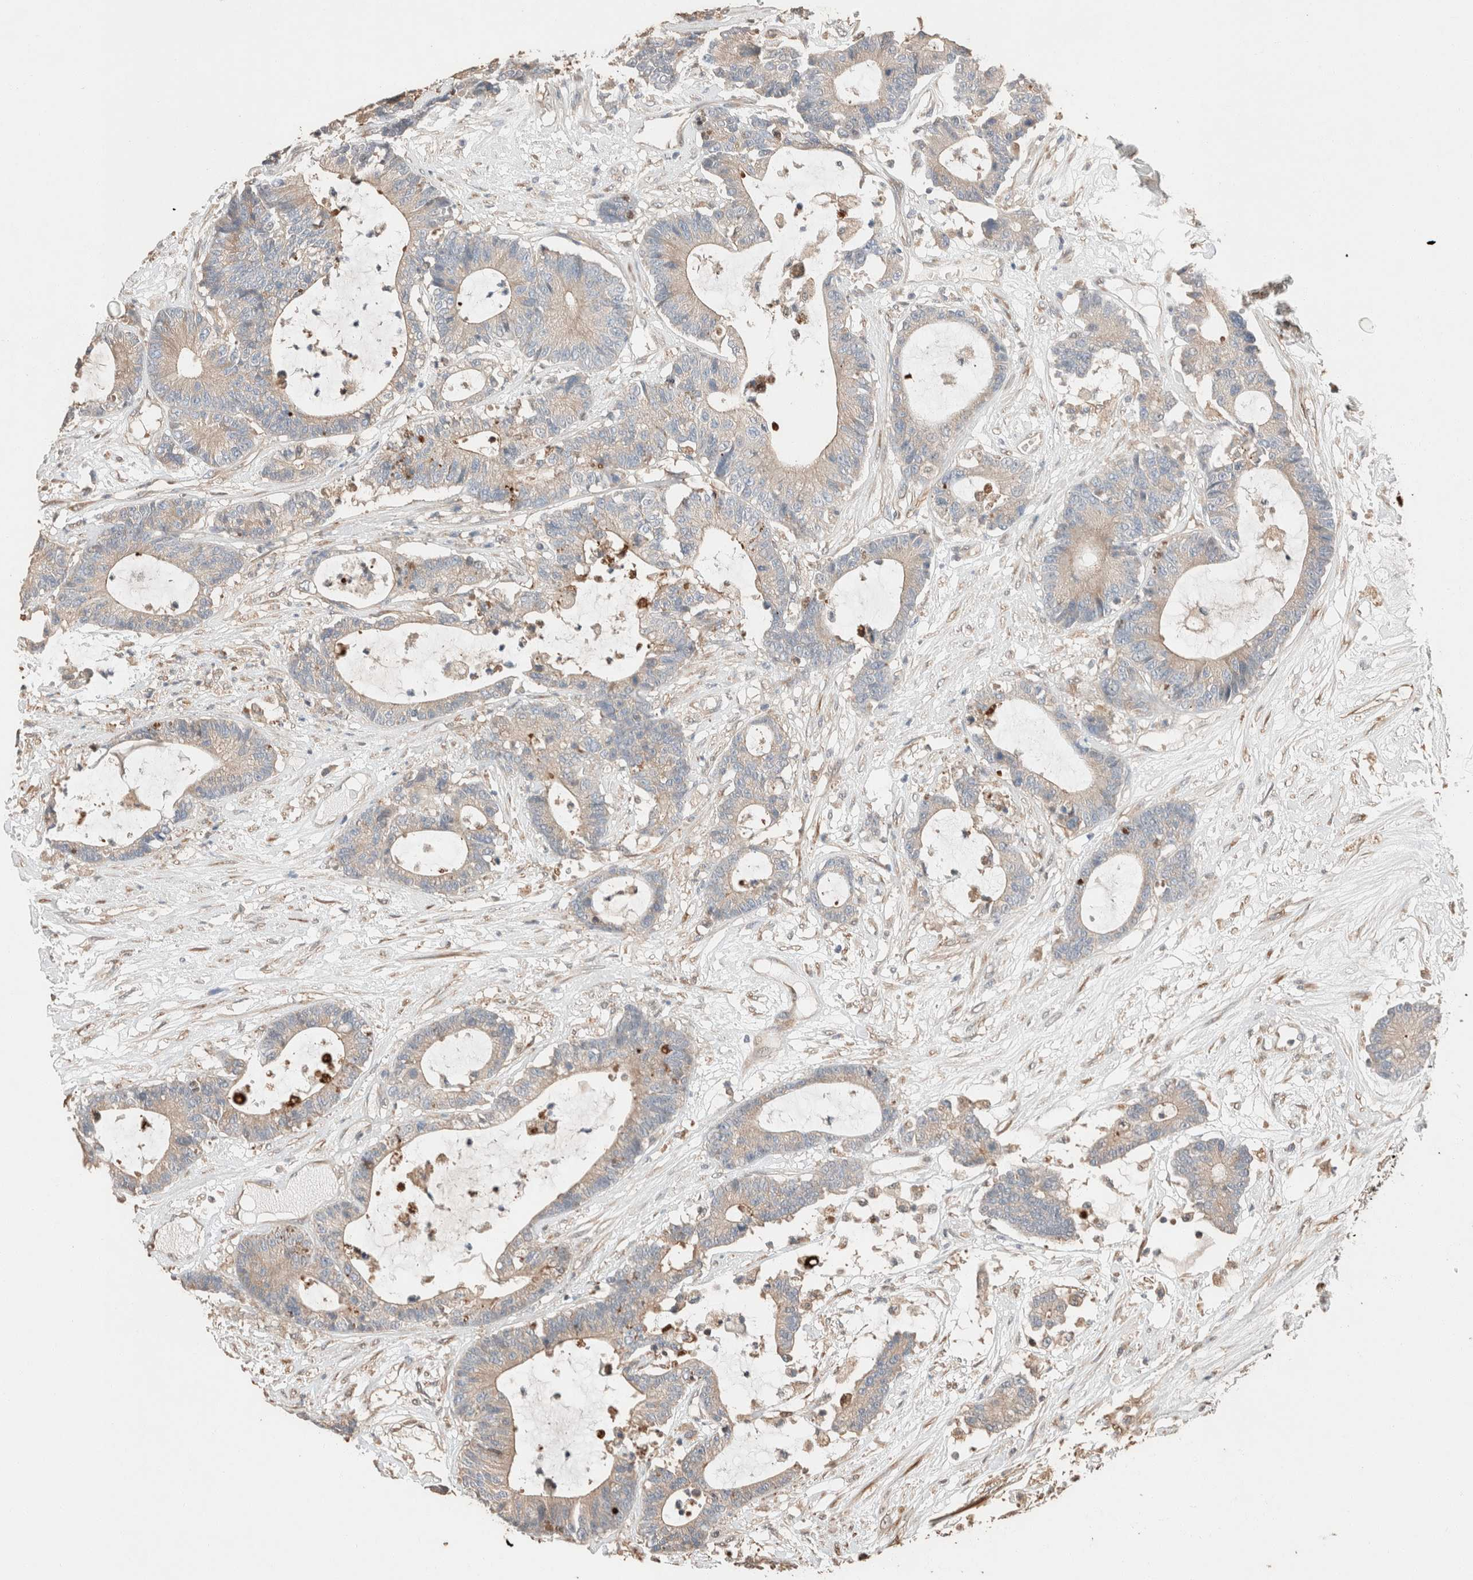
{"staining": {"intensity": "weak", "quantity": ">75%", "location": "cytoplasmic/membranous"}, "tissue": "colorectal cancer", "cell_type": "Tumor cells", "image_type": "cancer", "snomed": [{"axis": "morphology", "description": "Adenocarcinoma, NOS"}, {"axis": "topography", "description": "Colon"}], "caption": "Colorectal cancer tissue demonstrates weak cytoplasmic/membranous expression in about >75% of tumor cells, visualized by immunohistochemistry.", "gene": "TUBD1", "patient": {"sex": "female", "age": 84}}